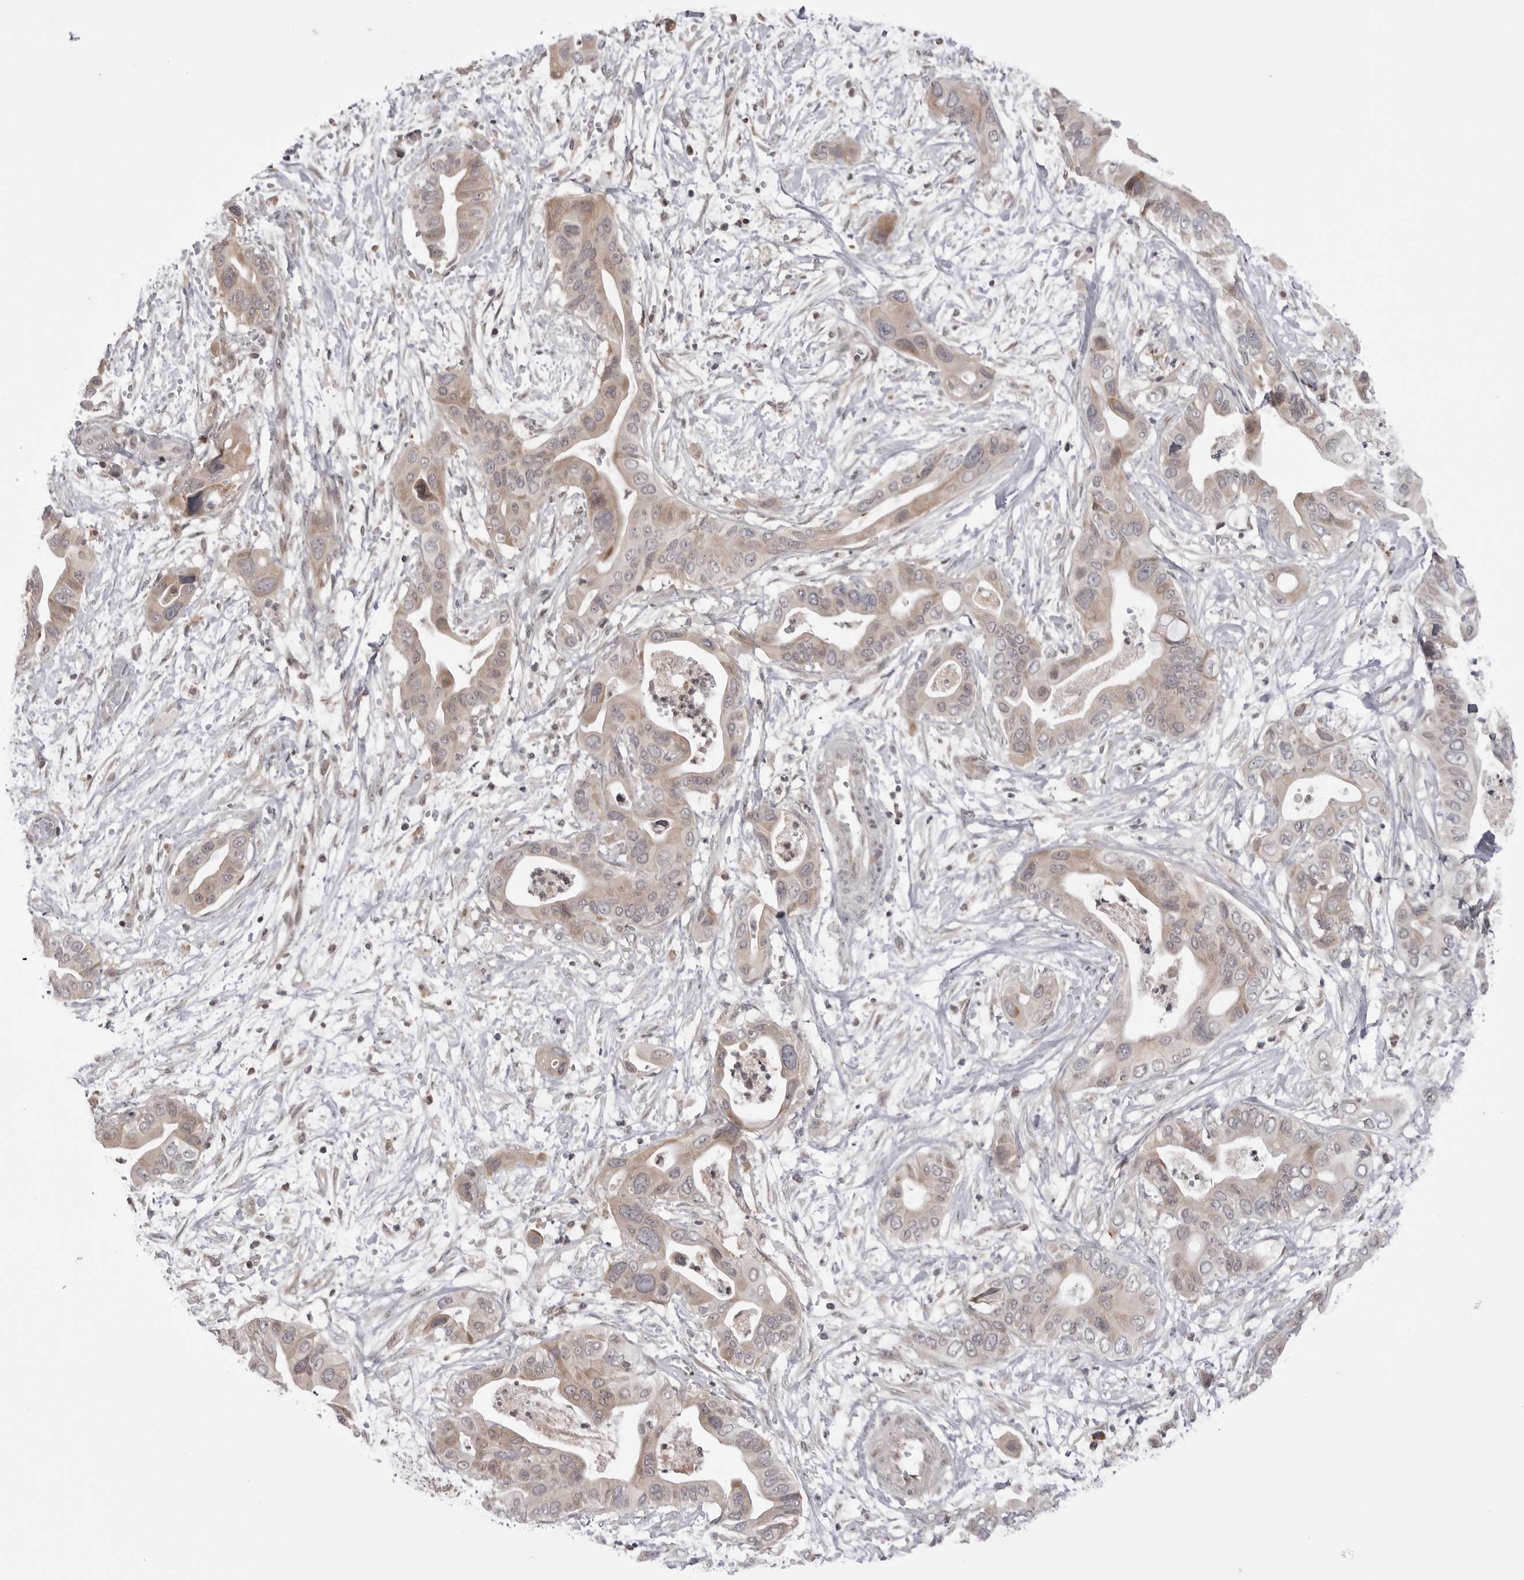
{"staining": {"intensity": "weak", "quantity": "25%-75%", "location": "cytoplasmic/membranous"}, "tissue": "pancreatic cancer", "cell_type": "Tumor cells", "image_type": "cancer", "snomed": [{"axis": "morphology", "description": "Adenocarcinoma, NOS"}, {"axis": "topography", "description": "Pancreas"}], "caption": "Immunohistochemical staining of human adenocarcinoma (pancreatic) reveals low levels of weak cytoplasmic/membranous staining in about 25%-75% of tumor cells.", "gene": "PTK2B", "patient": {"sex": "male", "age": 66}}